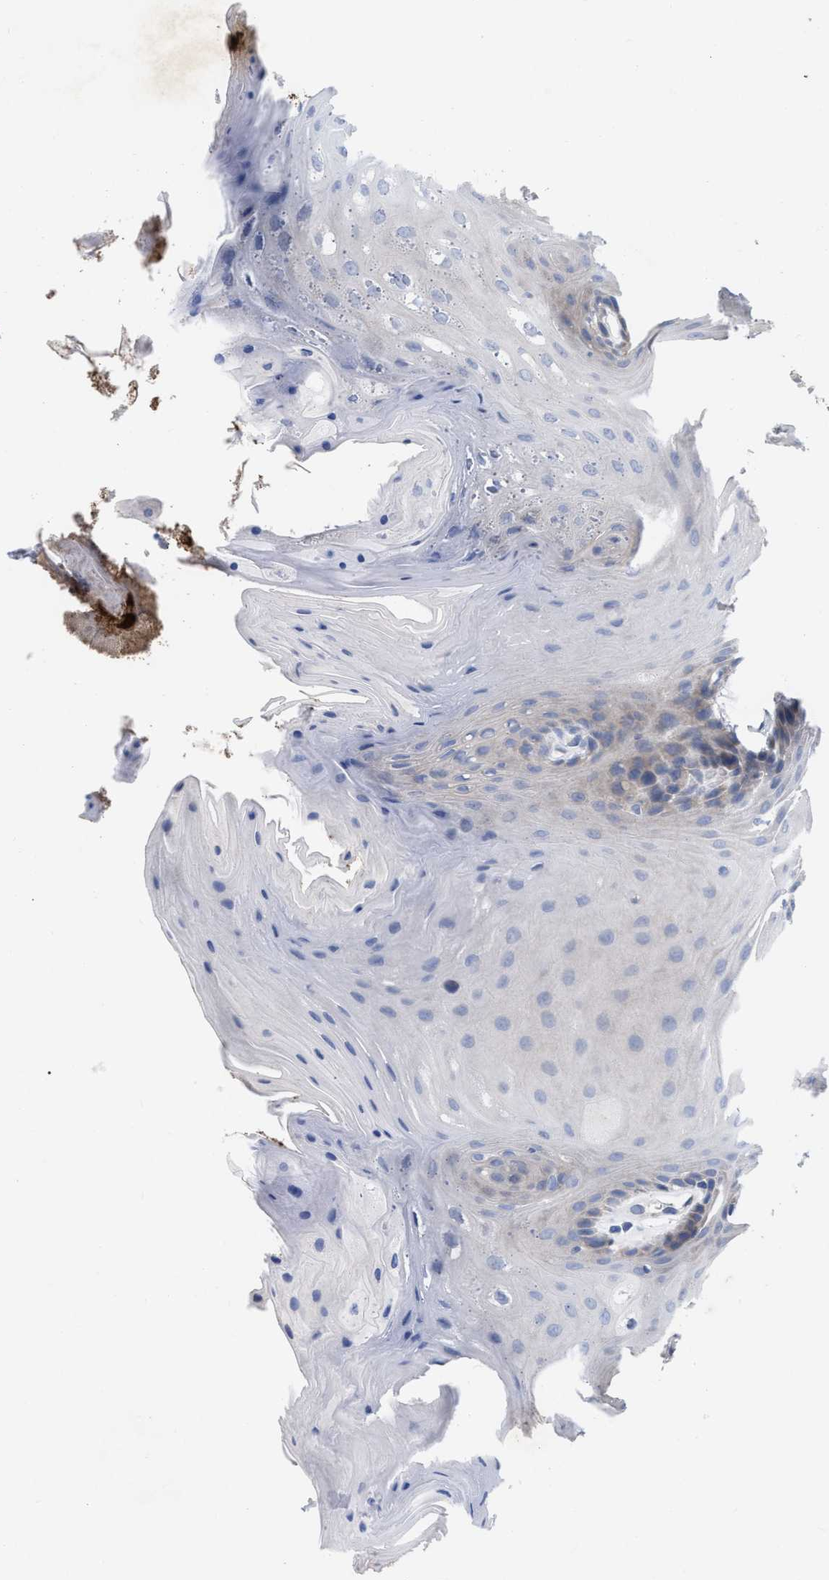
{"staining": {"intensity": "weak", "quantity": "<25%", "location": "cytoplasmic/membranous"}, "tissue": "oral mucosa", "cell_type": "Squamous epithelial cells", "image_type": "normal", "snomed": [{"axis": "morphology", "description": "Normal tissue, NOS"}, {"axis": "morphology", "description": "Squamous cell carcinoma, NOS"}, {"axis": "topography", "description": "Oral tissue"}, {"axis": "topography", "description": "Head-Neck"}], "caption": "High magnification brightfield microscopy of benign oral mucosa stained with DAB (brown) and counterstained with hematoxylin (blue): squamous epithelial cells show no significant positivity.", "gene": "VIP", "patient": {"sex": "male", "age": 71}}